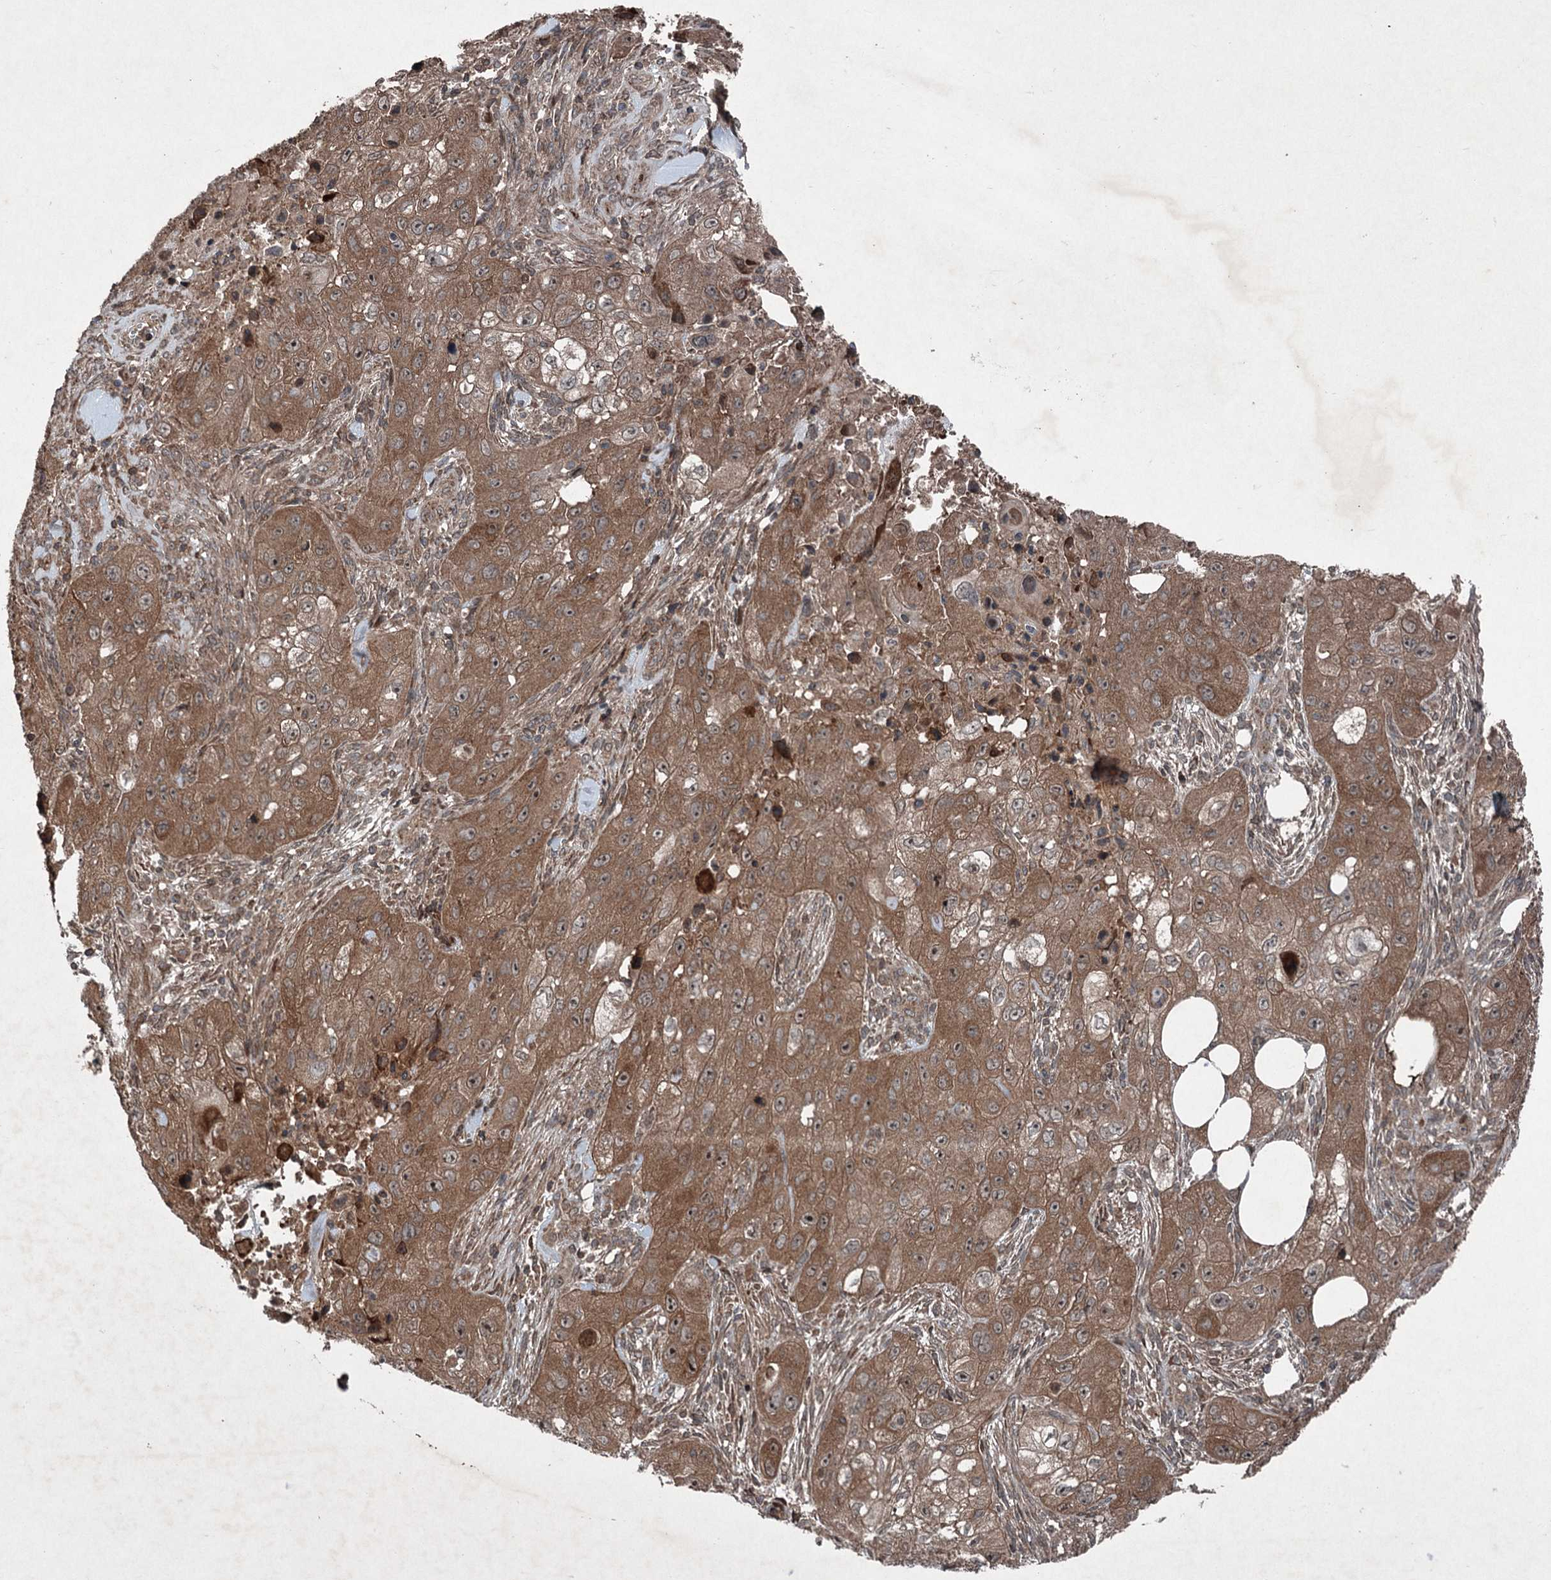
{"staining": {"intensity": "moderate", "quantity": ">75%", "location": "cytoplasmic/membranous,nuclear"}, "tissue": "skin cancer", "cell_type": "Tumor cells", "image_type": "cancer", "snomed": [{"axis": "morphology", "description": "Squamous cell carcinoma, NOS"}, {"axis": "topography", "description": "Skin"}, {"axis": "topography", "description": "Subcutis"}], "caption": "High-magnification brightfield microscopy of skin cancer (squamous cell carcinoma) stained with DAB (3,3'-diaminobenzidine) (brown) and counterstained with hematoxylin (blue). tumor cells exhibit moderate cytoplasmic/membranous and nuclear positivity is seen in about>75% of cells. (Brightfield microscopy of DAB IHC at high magnification).", "gene": "ALAS1", "patient": {"sex": "male", "age": 73}}